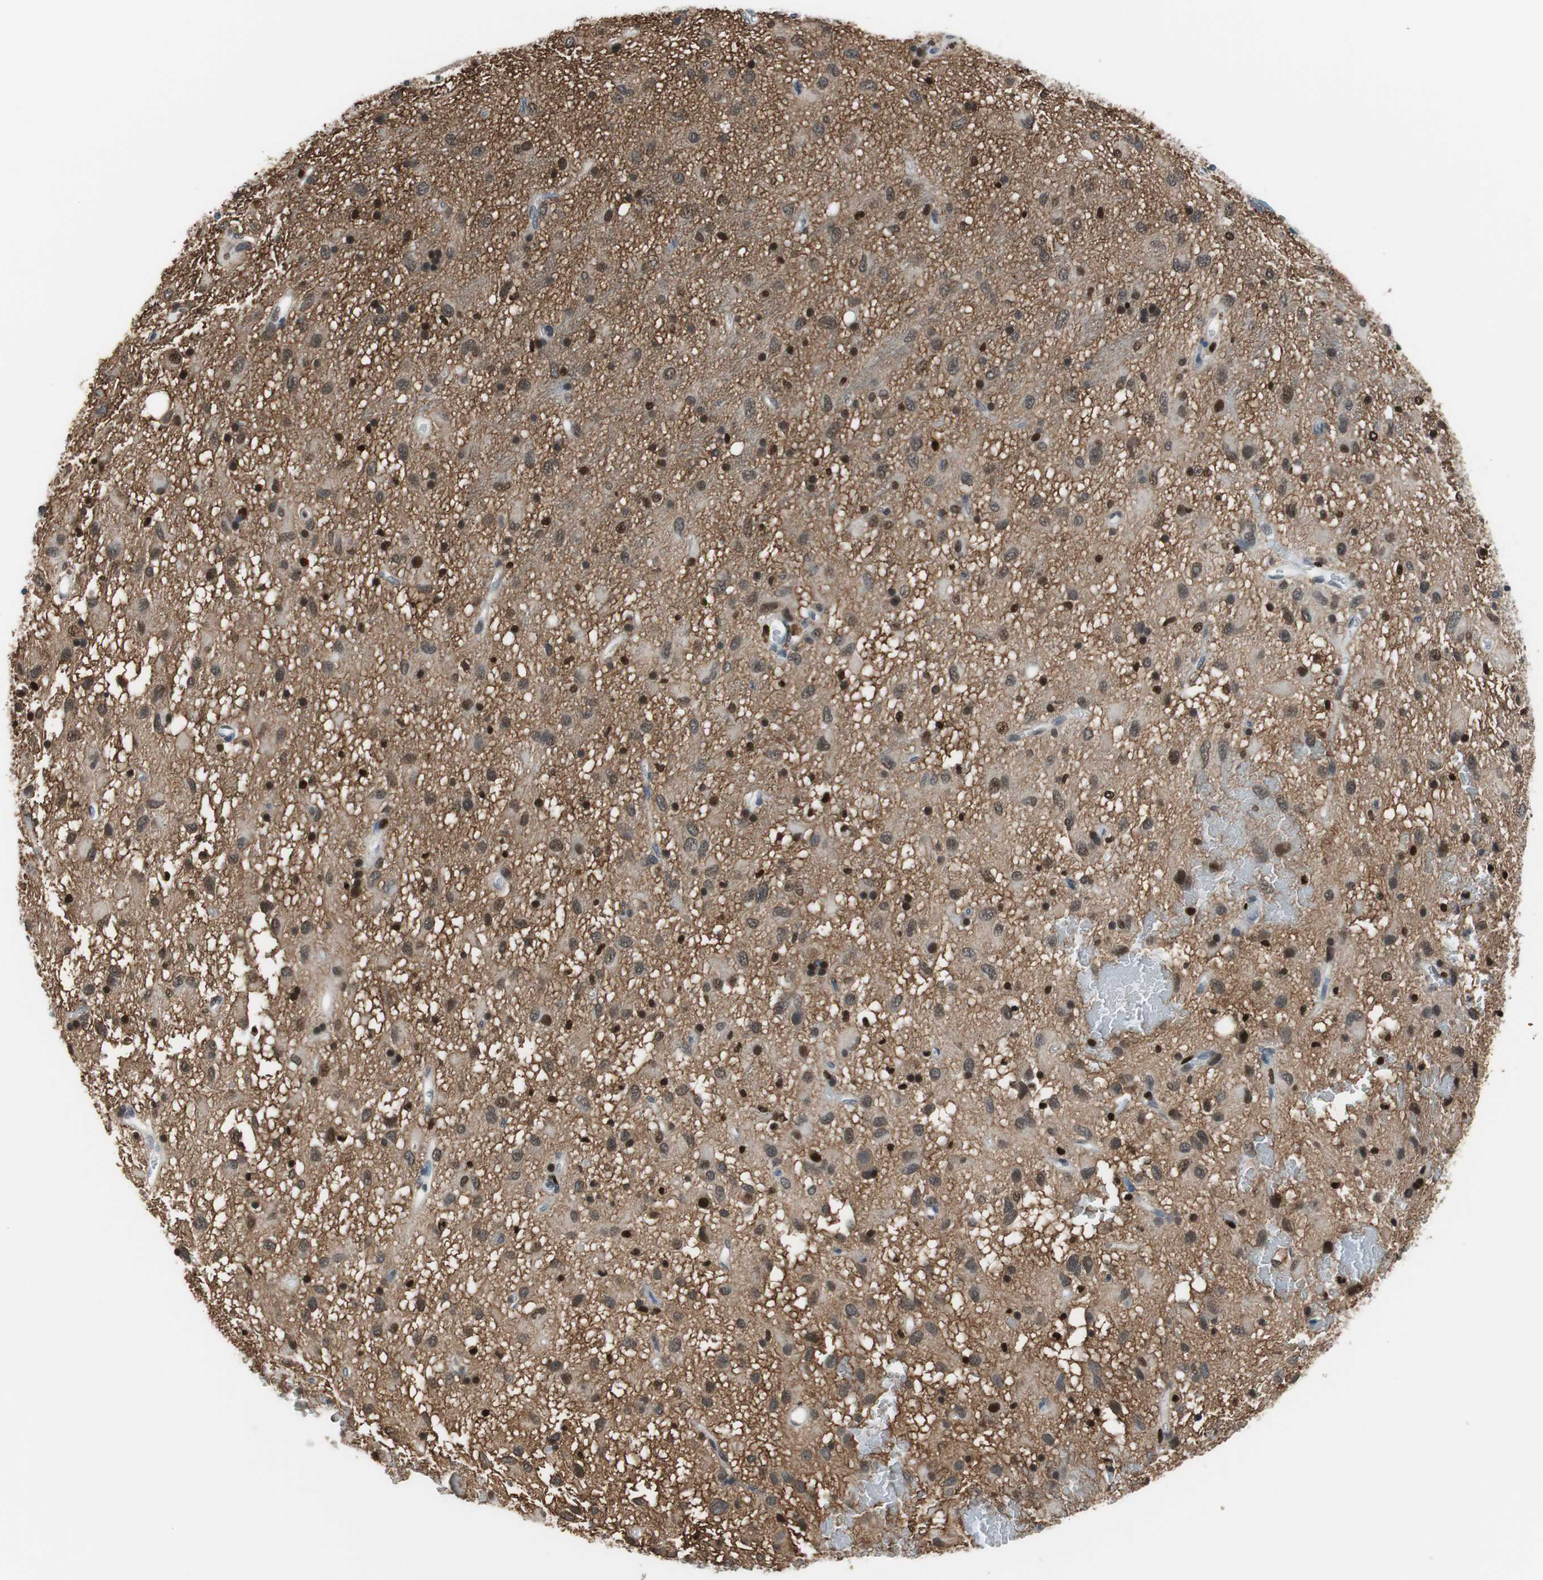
{"staining": {"intensity": "moderate", "quantity": ">75%", "location": "cytoplasmic/membranous,nuclear"}, "tissue": "glioma", "cell_type": "Tumor cells", "image_type": "cancer", "snomed": [{"axis": "morphology", "description": "Glioma, malignant, Low grade"}, {"axis": "topography", "description": "Brain"}], "caption": "A brown stain shows moderate cytoplasmic/membranous and nuclear positivity of a protein in human glioma tumor cells.", "gene": "MAFB", "patient": {"sex": "male", "age": 77}}